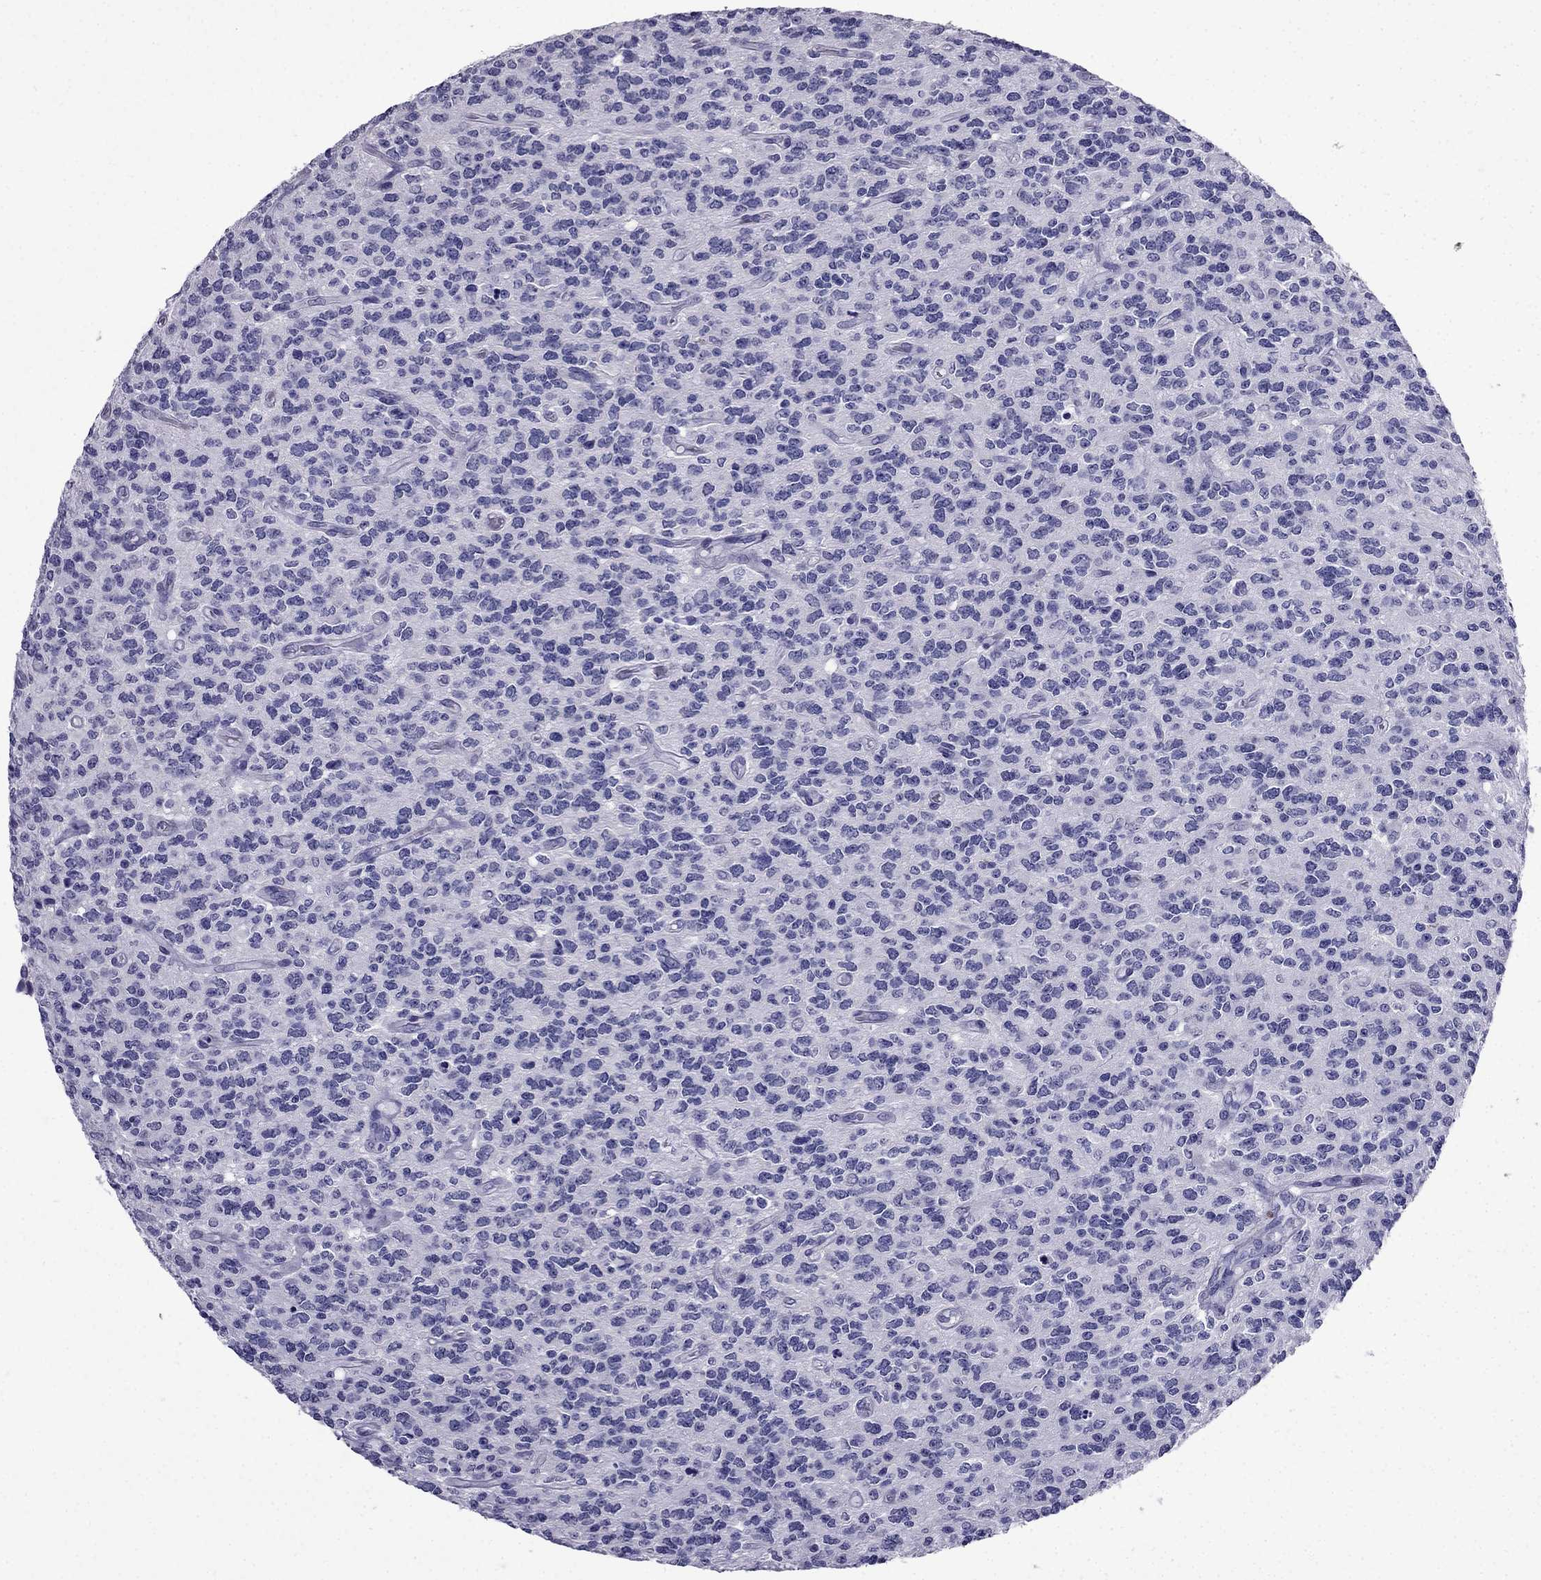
{"staining": {"intensity": "negative", "quantity": "none", "location": "none"}, "tissue": "glioma", "cell_type": "Tumor cells", "image_type": "cancer", "snomed": [{"axis": "morphology", "description": "Glioma, malignant, Low grade"}, {"axis": "topography", "description": "Brain"}], "caption": "This is an immunohistochemistry (IHC) image of glioma. There is no positivity in tumor cells.", "gene": "CDHR4", "patient": {"sex": "female", "age": 45}}